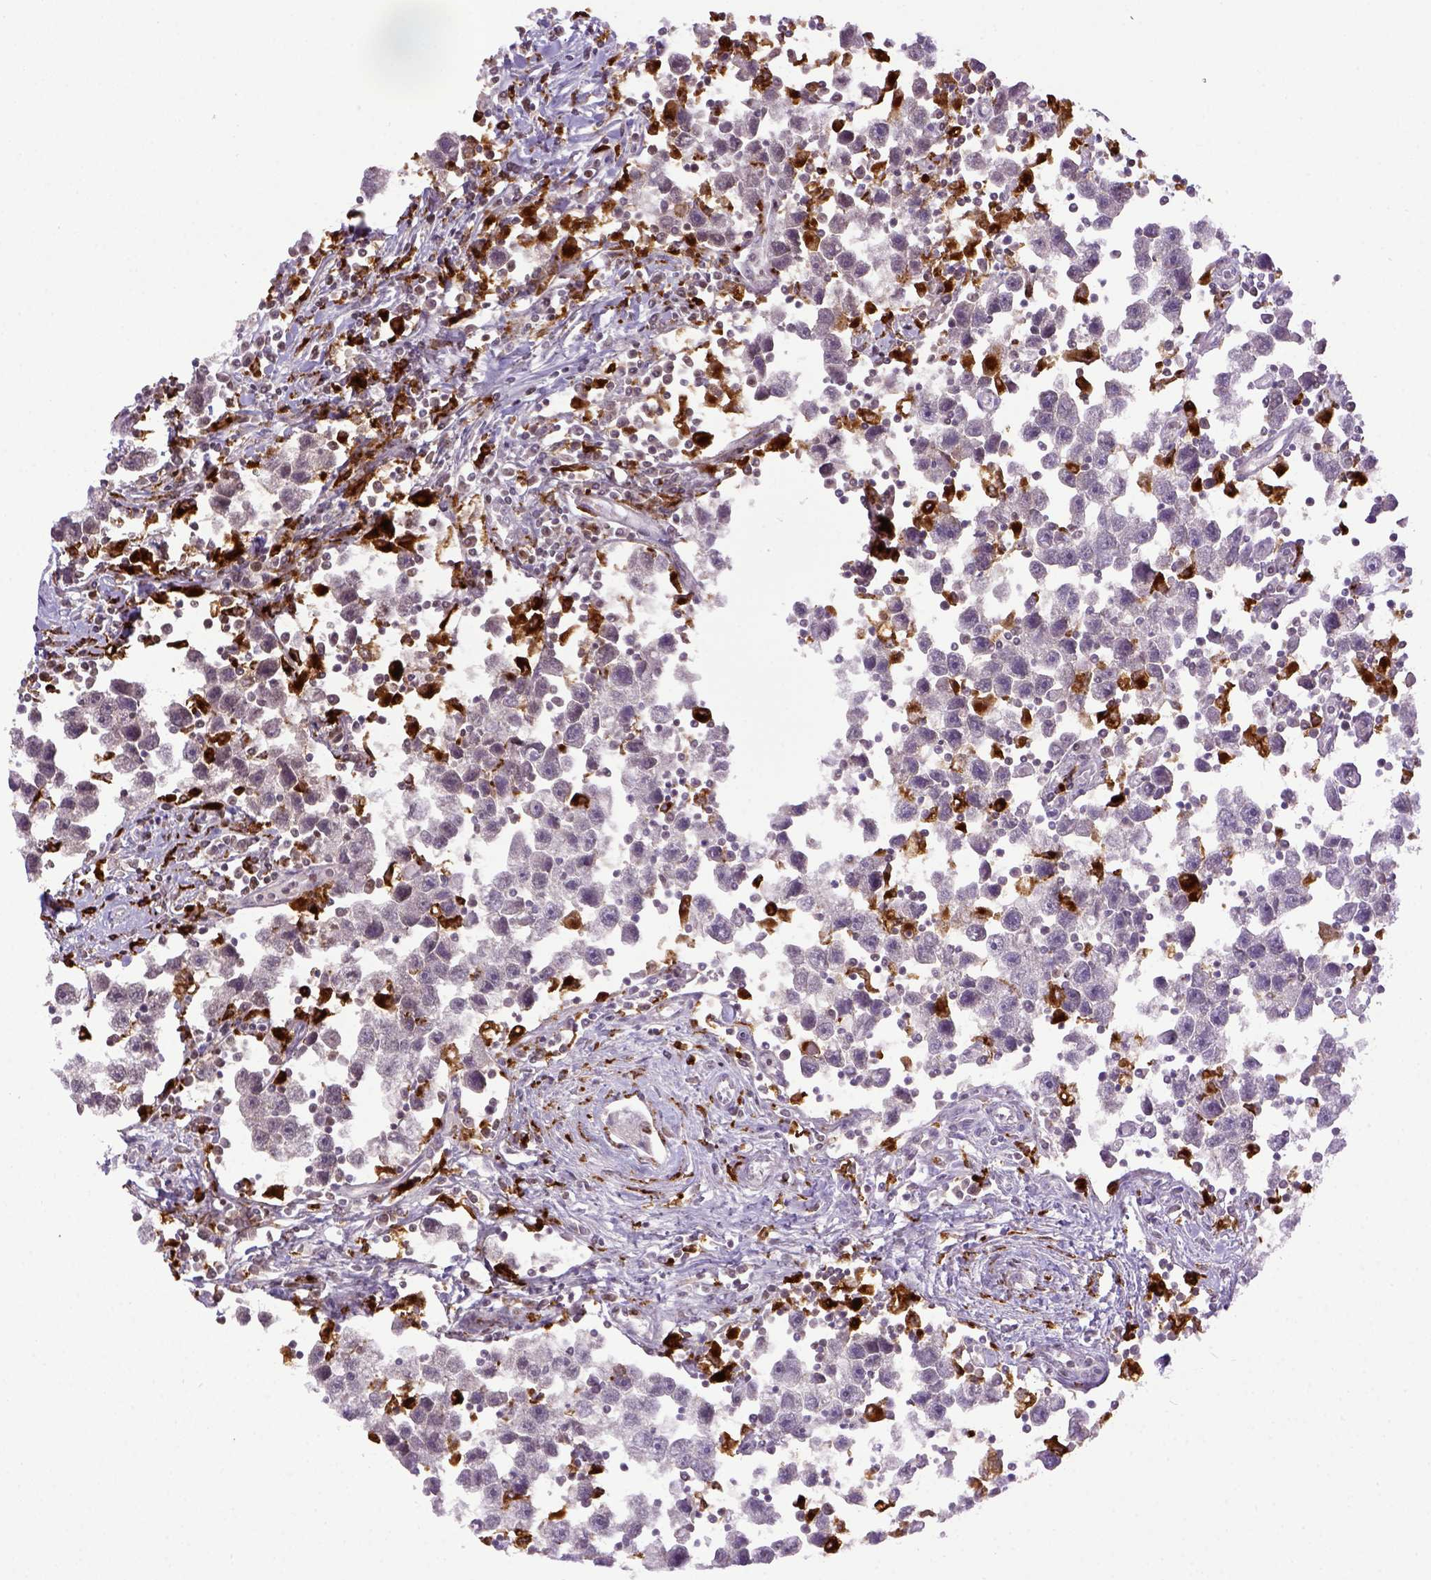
{"staining": {"intensity": "negative", "quantity": "none", "location": "none"}, "tissue": "testis cancer", "cell_type": "Tumor cells", "image_type": "cancer", "snomed": [{"axis": "morphology", "description": "Seminoma, NOS"}, {"axis": "topography", "description": "Testis"}], "caption": "This photomicrograph is of seminoma (testis) stained with immunohistochemistry to label a protein in brown with the nuclei are counter-stained blue. There is no positivity in tumor cells. (Stains: DAB immunohistochemistry (IHC) with hematoxylin counter stain, Microscopy: brightfield microscopy at high magnification).", "gene": "CD68", "patient": {"sex": "male", "age": 30}}